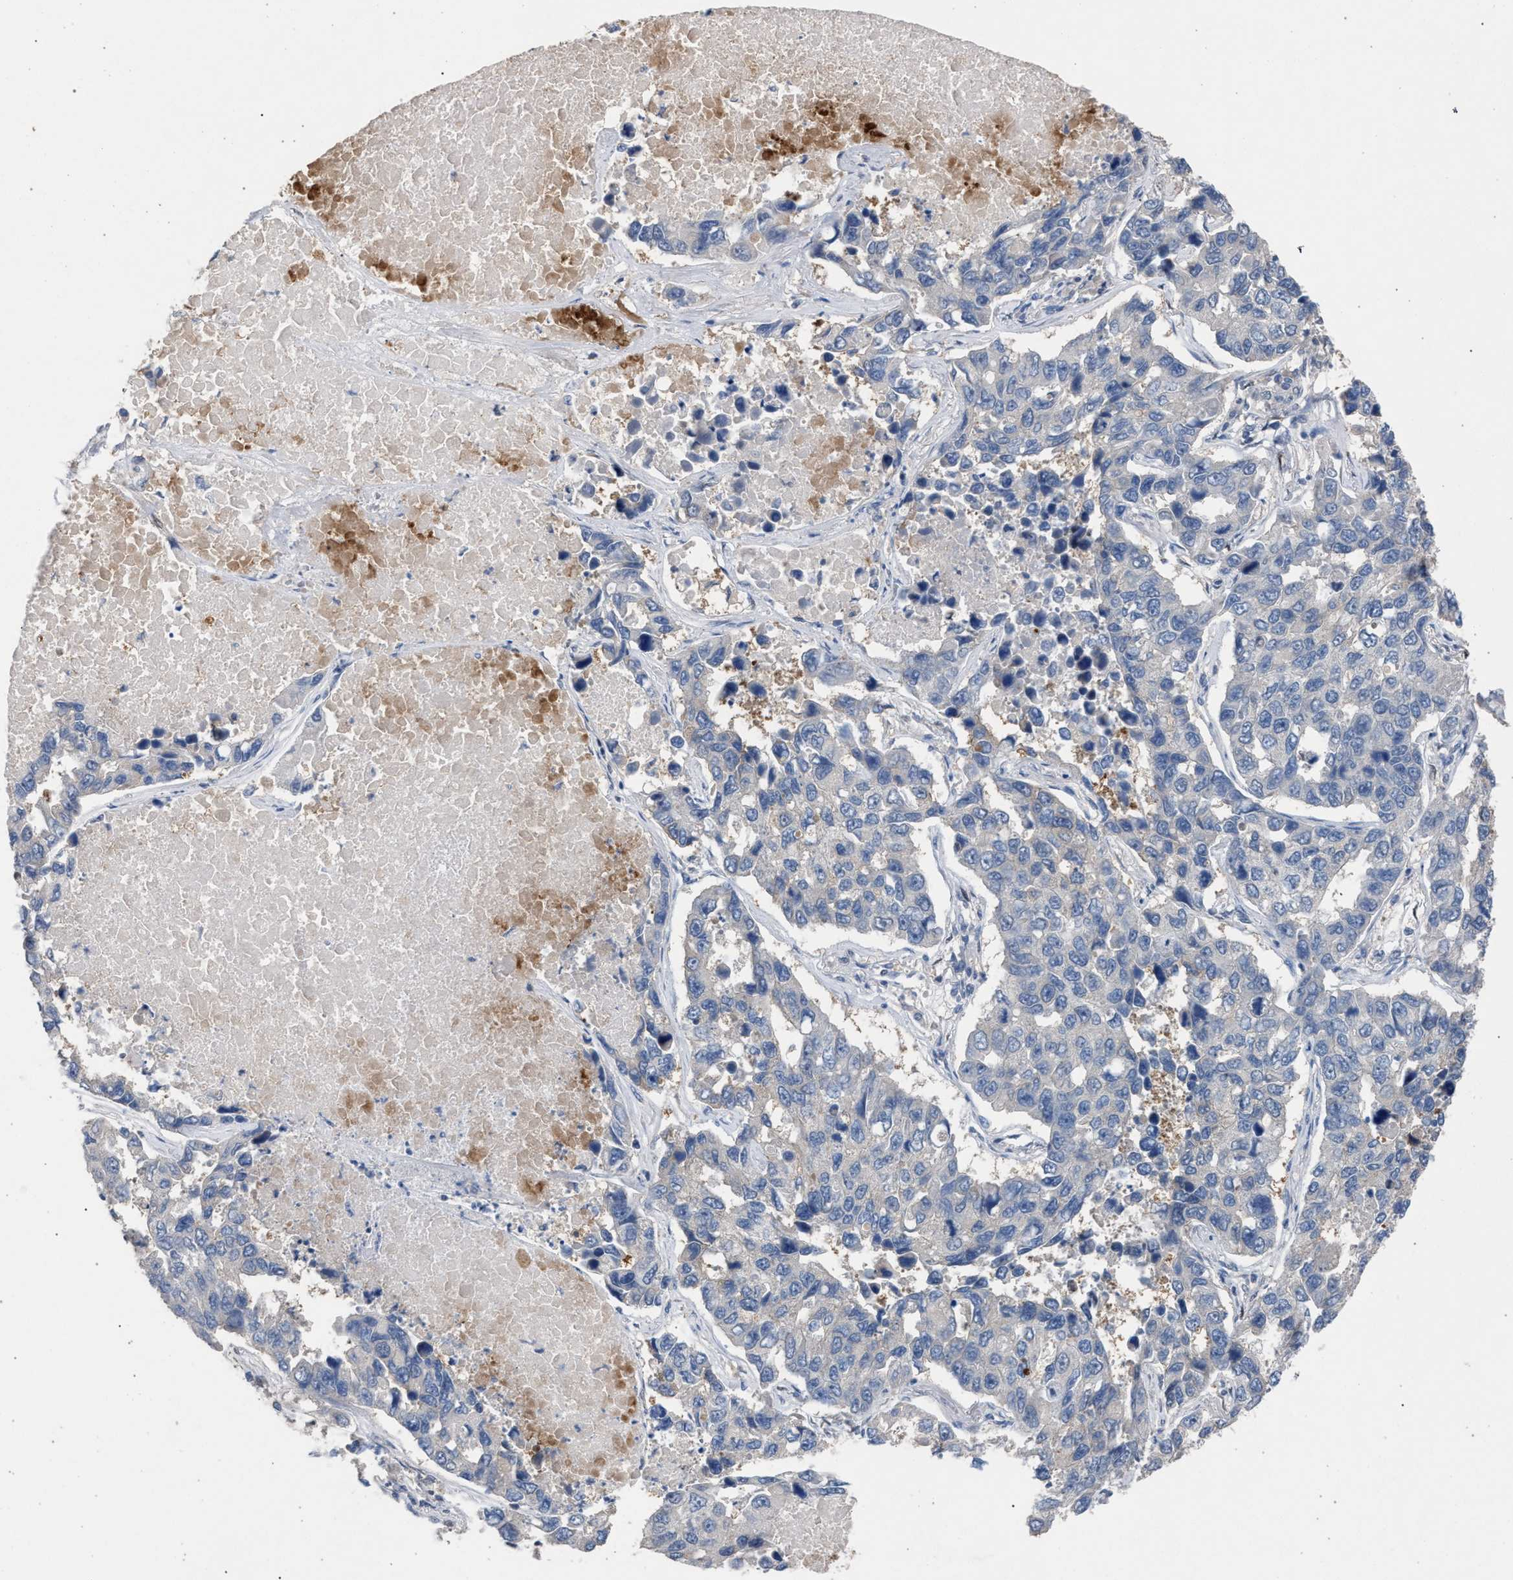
{"staining": {"intensity": "negative", "quantity": "none", "location": "none"}, "tissue": "lung cancer", "cell_type": "Tumor cells", "image_type": "cancer", "snomed": [{"axis": "morphology", "description": "Adenocarcinoma, NOS"}, {"axis": "topography", "description": "Lung"}], "caption": "IHC of lung cancer (adenocarcinoma) reveals no expression in tumor cells.", "gene": "TECPR1", "patient": {"sex": "male", "age": 64}}